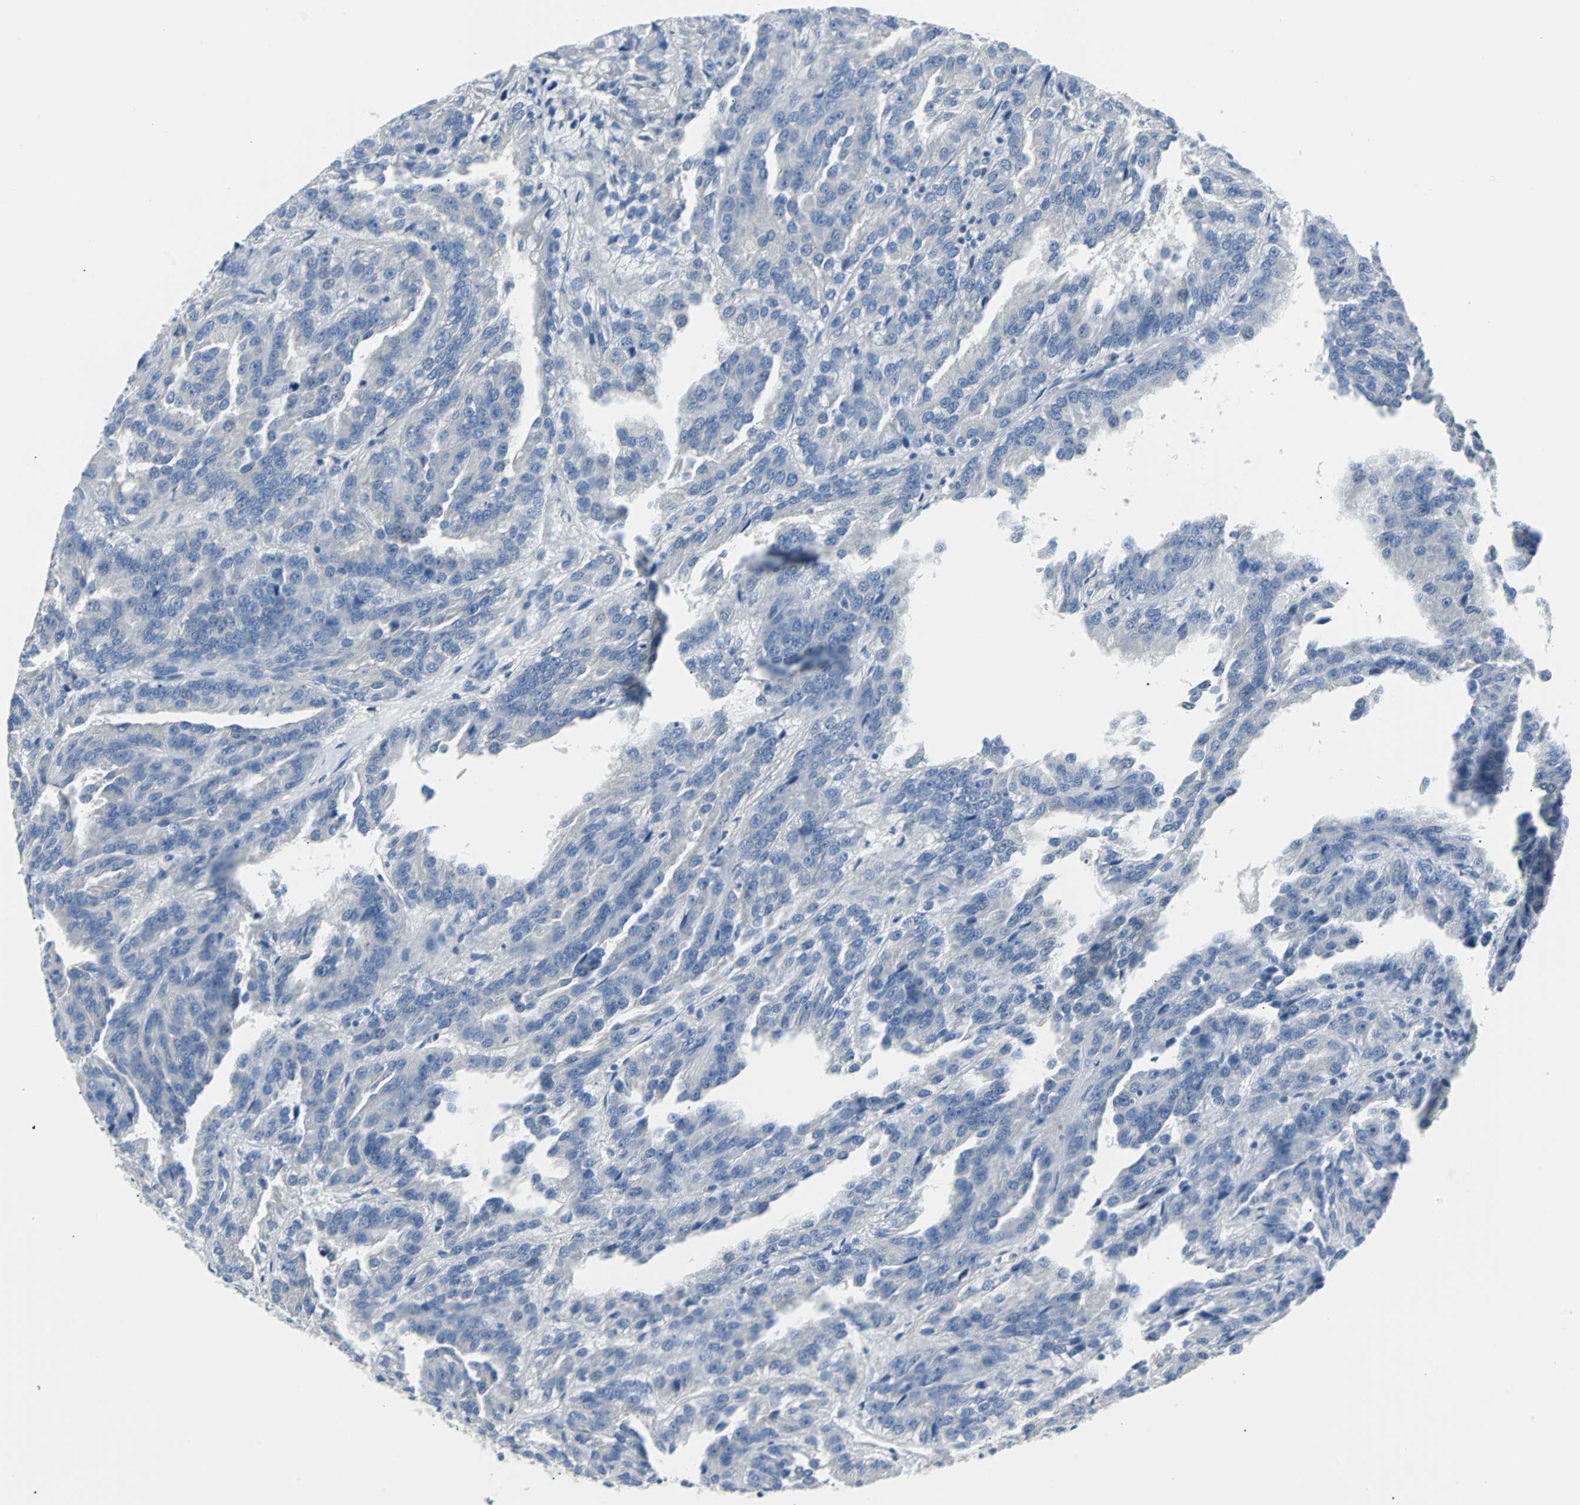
{"staining": {"intensity": "negative", "quantity": "none", "location": "none"}, "tissue": "renal cancer", "cell_type": "Tumor cells", "image_type": "cancer", "snomed": [{"axis": "morphology", "description": "Adenocarcinoma, NOS"}, {"axis": "topography", "description": "Kidney"}], "caption": "IHC micrograph of renal adenocarcinoma stained for a protein (brown), which displays no expression in tumor cells.", "gene": "RASA1", "patient": {"sex": "male", "age": 46}}